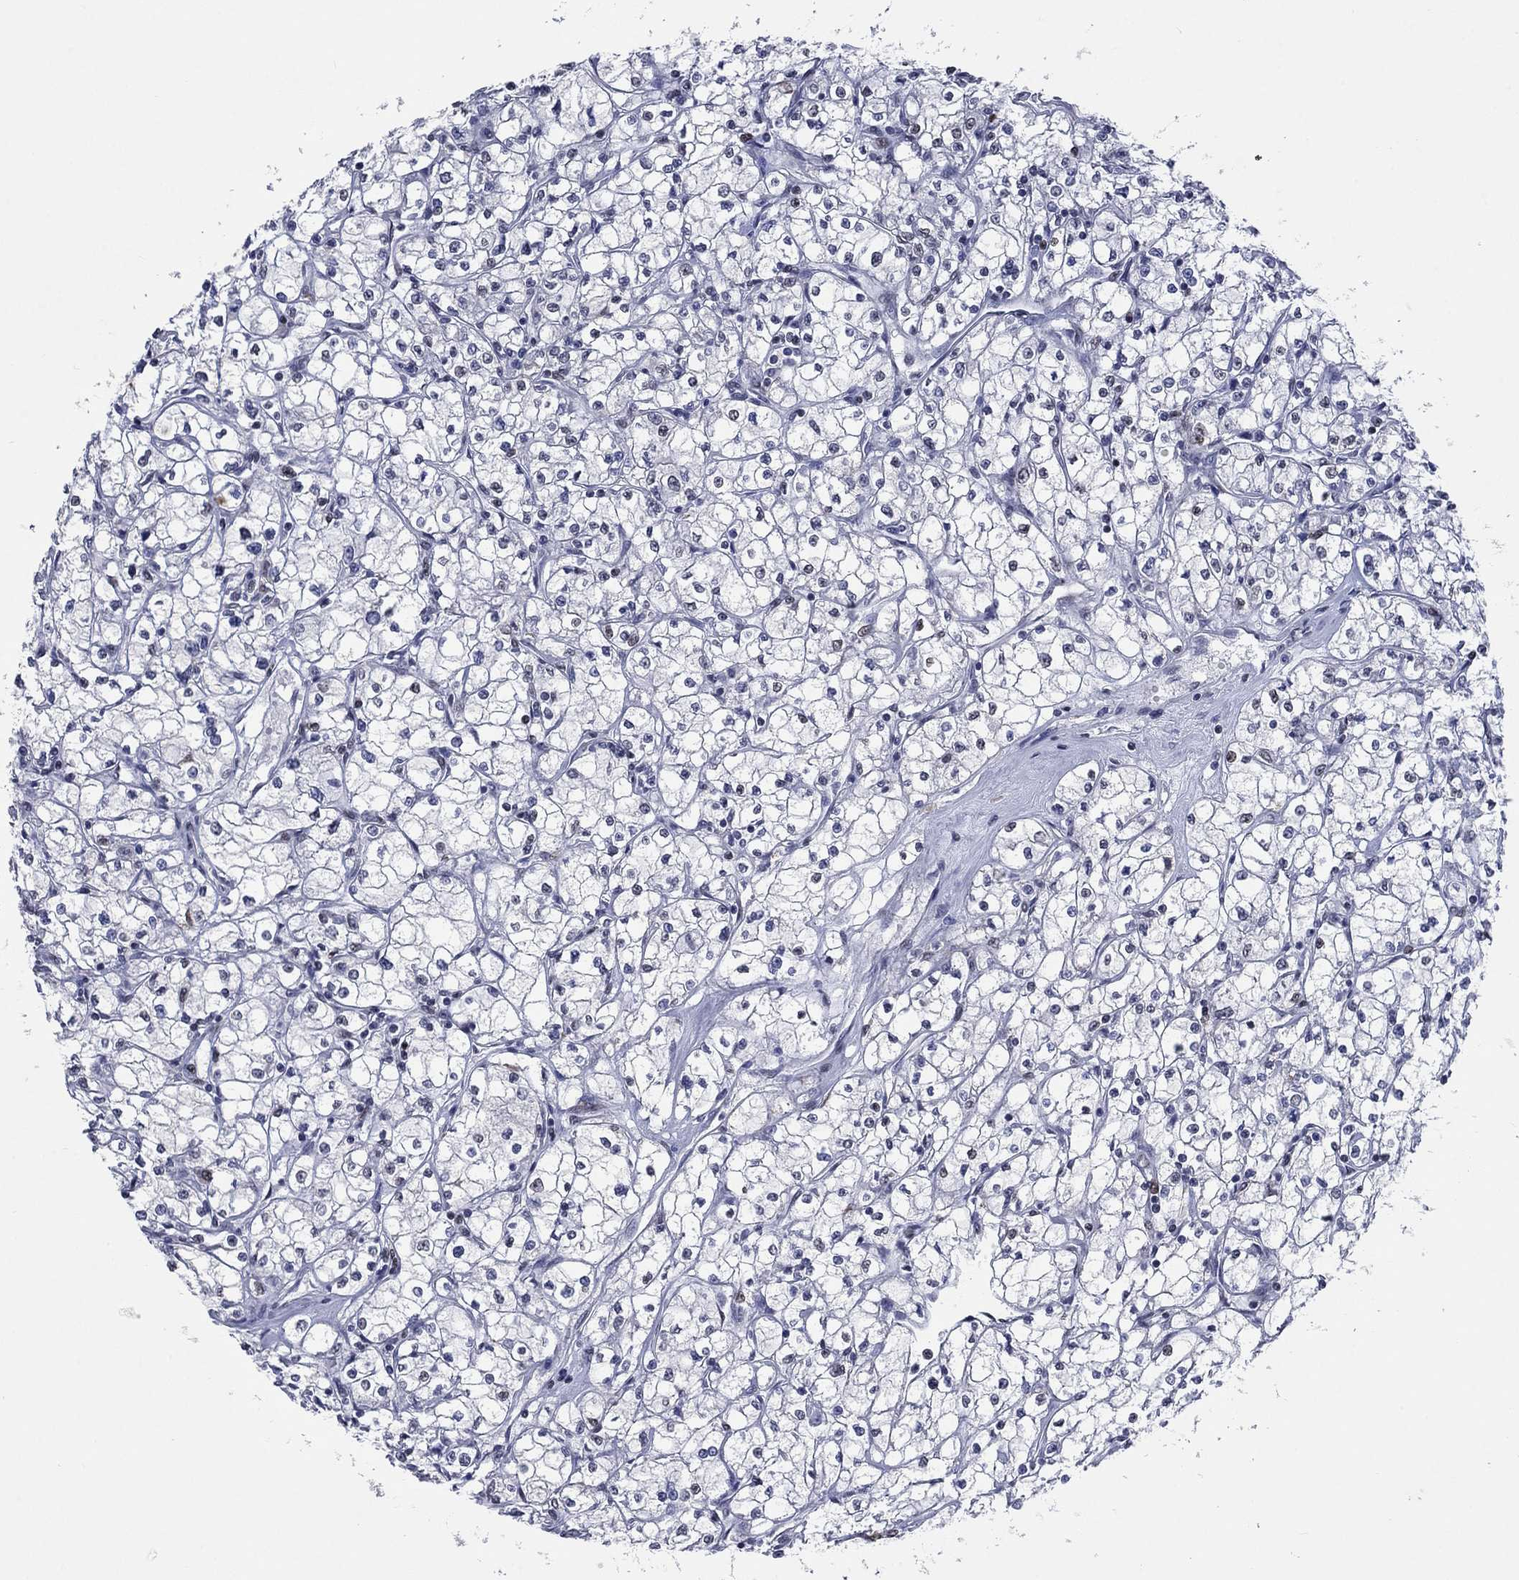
{"staining": {"intensity": "negative", "quantity": "none", "location": "none"}, "tissue": "renal cancer", "cell_type": "Tumor cells", "image_type": "cancer", "snomed": [{"axis": "morphology", "description": "Adenocarcinoma, NOS"}, {"axis": "topography", "description": "Kidney"}], "caption": "Tumor cells show no significant staining in renal cancer.", "gene": "HCFC1", "patient": {"sex": "male", "age": 67}}